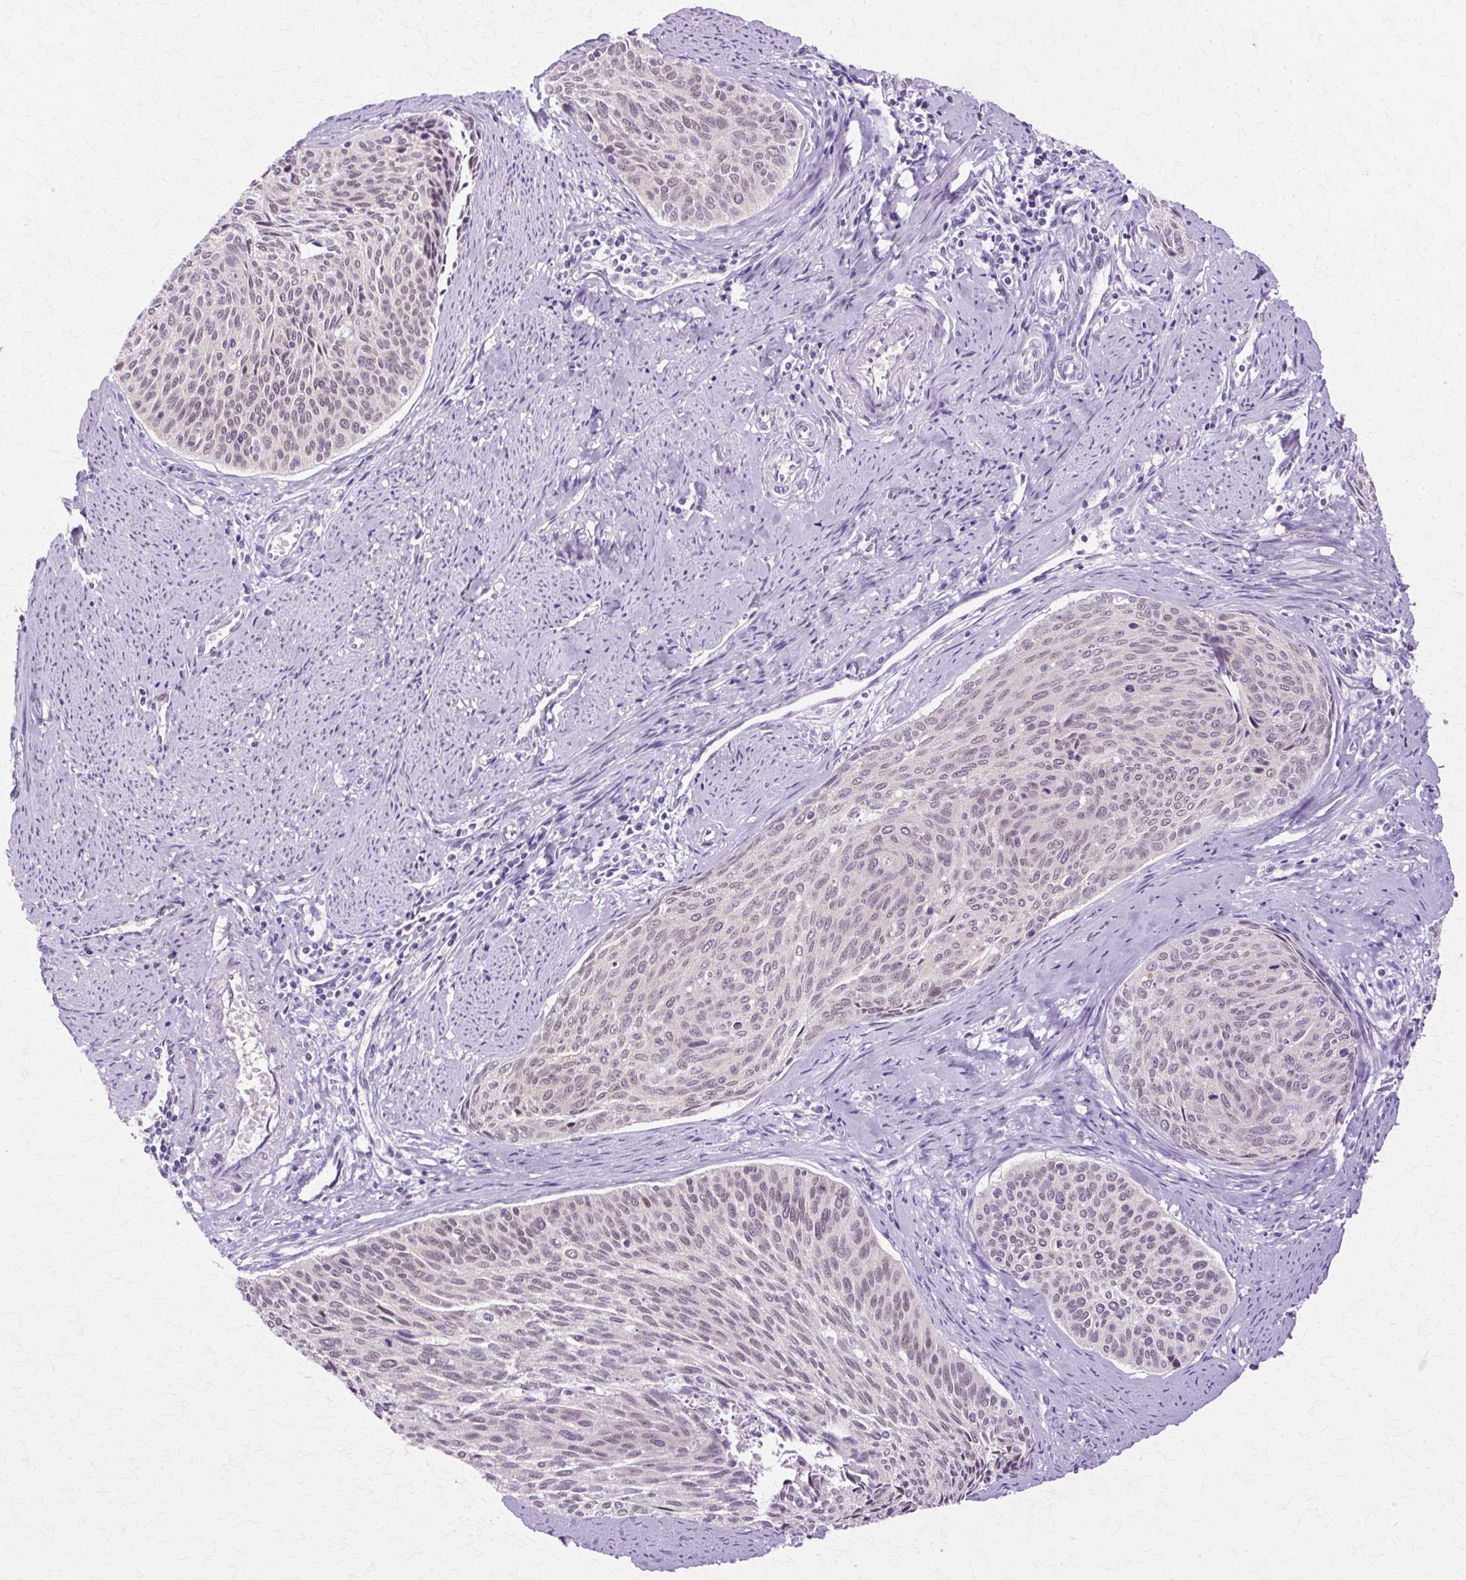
{"staining": {"intensity": "weak", "quantity": "25%-75%", "location": "nuclear"}, "tissue": "cervical cancer", "cell_type": "Tumor cells", "image_type": "cancer", "snomed": [{"axis": "morphology", "description": "Squamous cell carcinoma, NOS"}, {"axis": "topography", "description": "Cervix"}], "caption": "About 25%-75% of tumor cells in human cervical cancer display weak nuclear protein positivity as visualized by brown immunohistochemical staining.", "gene": "HSPA8", "patient": {"sex": "female", "age": 55}}